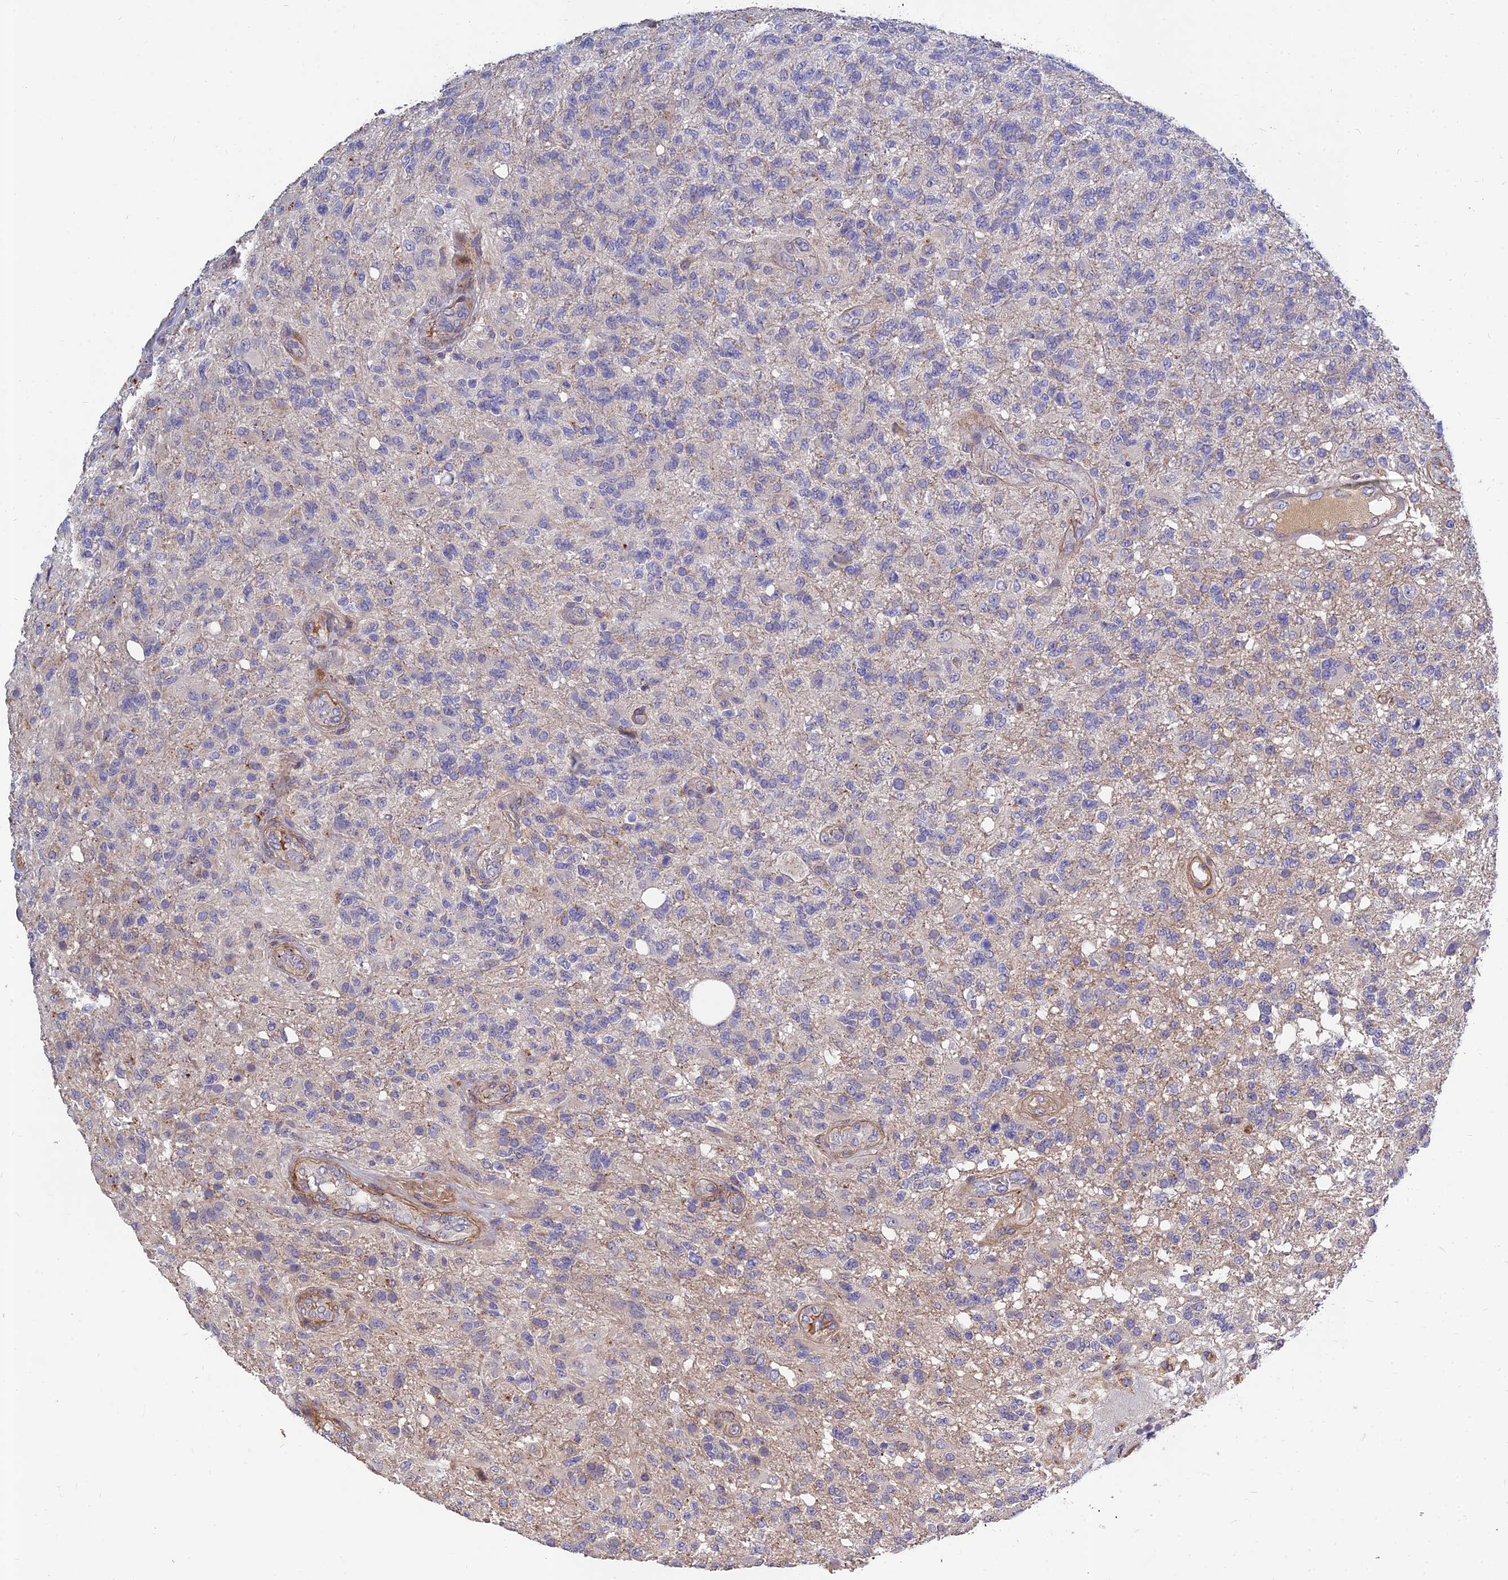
{"staining": {"intensity": "negative", "quantity": "none", "location": "none"}, "tissue": "glioma", "cell_type": "Tumor cells", "image_type": "cancer", "snomed": [{"axis": "morphology", "description": "Glioma, malignant, High grade"}, {"axis": "topography", "description": "Brain"}], "caption": "Immunohistochemistry (IHC) micrograph of malignant glioma (high-grade) stained for a protein (brown), which exhibits no staining in tumor cells. Brightfield microscopy of IHC stained with DAB (brown) and hematoxylin (blue), captured at high magnification.", "gene": "MRPL35", "patient": {"sex": "male", "age": 56}}